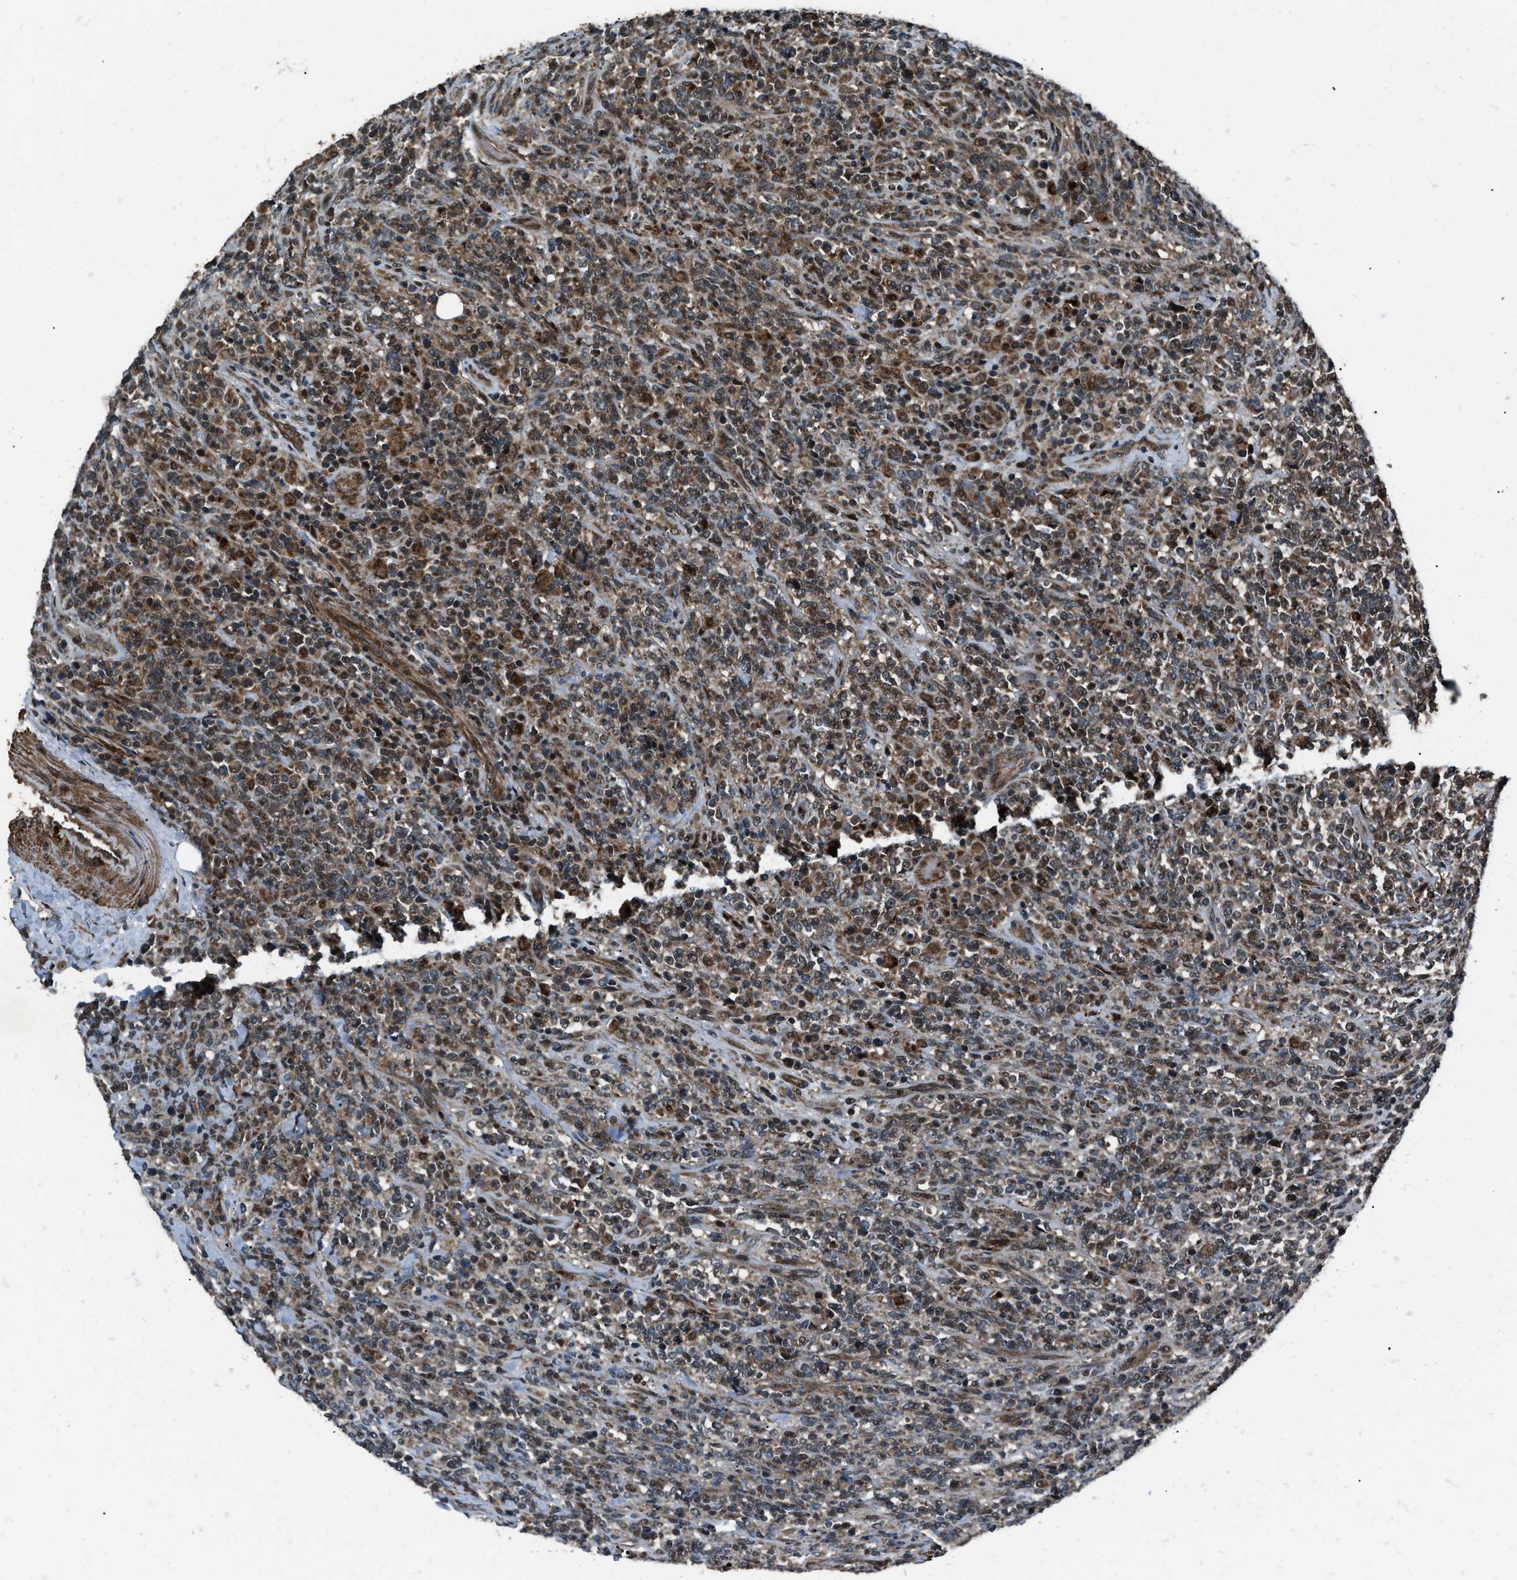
{"staining": {"intensity": "weak", "quantity": ">75%", "location": "cytoplasmic/membranous,nuclear"}, "tissue": "lymphoma", "cell_type": "Tumor cells", "image_type": "cancer", "snomed": [{"axis": "morphology", "description": "Malignant lymphoma, non-Hodgkin's type, High grade"}, {"axis": "topography", "description": "Soft tissue"}], "caption": "About >75% of tumor cells in high-grade malignant lymphoma, non-Hodgkin's type reveal weak cytoplasmic/membranous and nuclear protein positivity as visualized by brown immunohistochemical staining.", "gene": "IRAK4", "patient": {"sex": "male", "age": 18}}